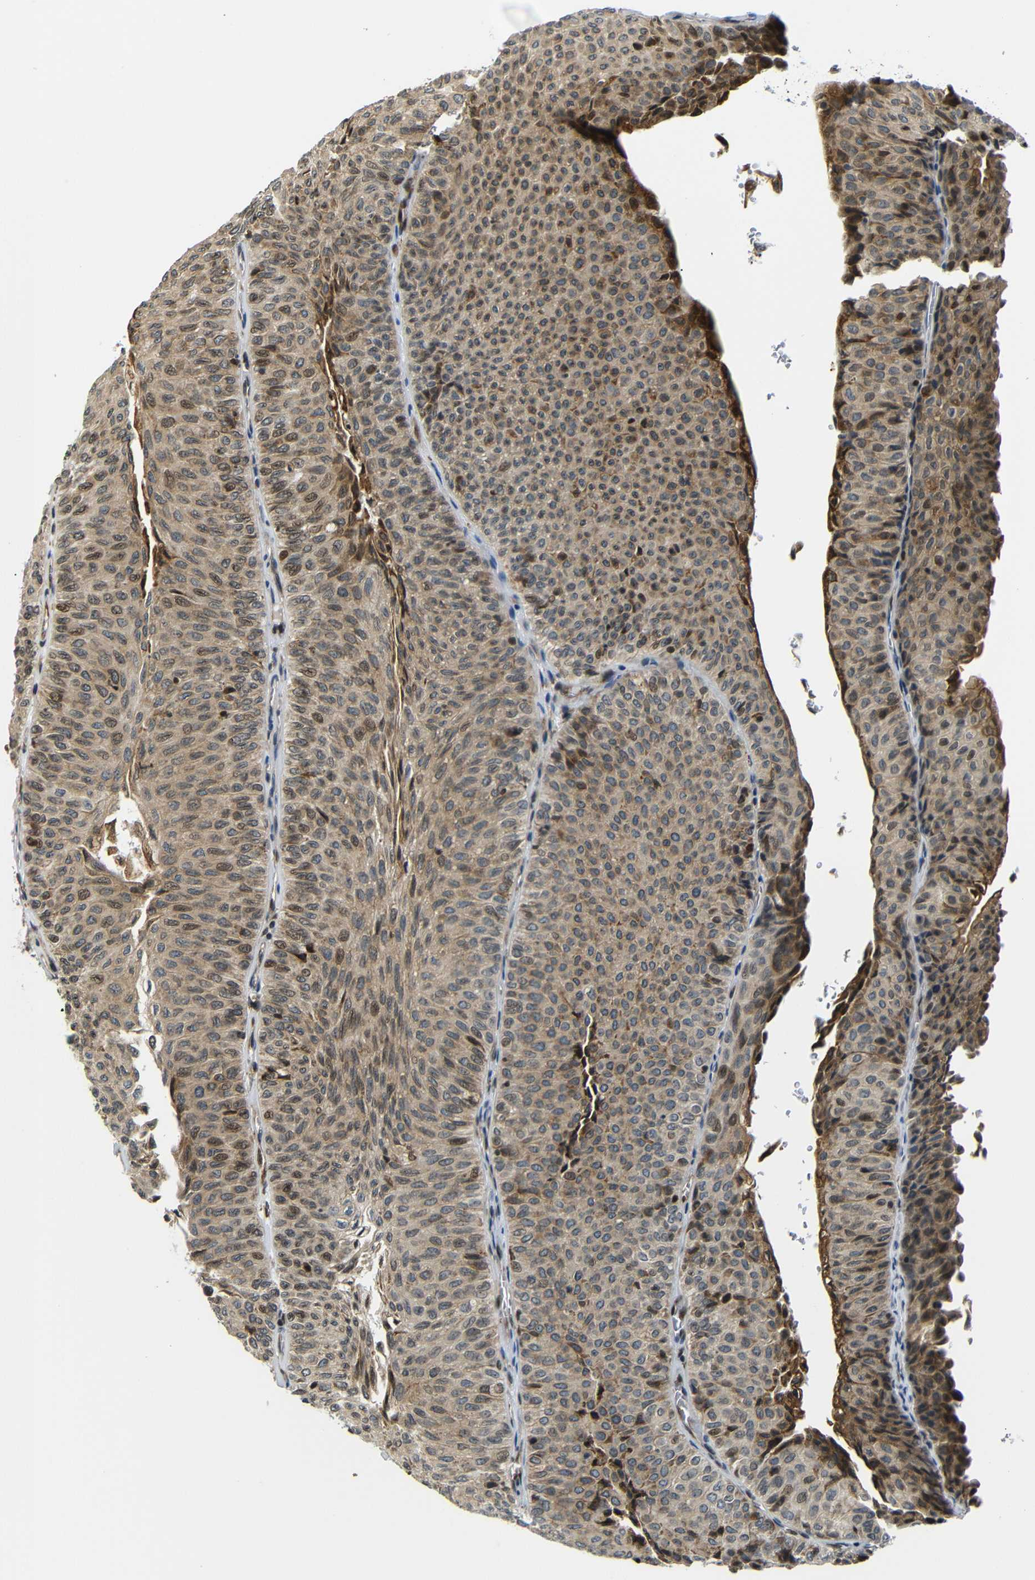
{"staining": {"intensity": "moderate", "quantity": ">75%", "location": "cytoplasmic/membranous"}, "tissue": "urothelial cancer", "cell_type": "Tumor cells", "image_type": "cancer", "snomed": [{"axis": "morphology", "description": "Urothelial carcinoma, Low grade"}, {"axis": "topography", "description": "Urinary bladder"}], "caption": "High-power microscopy captured an IHC histopathology image of urothelial cancer, revealing moderate cytoplasmic/membranous staining in approximately >75% of tumor cells.", "gene": "SPCS2", "patient": {"sex": "male", "age": 78}}